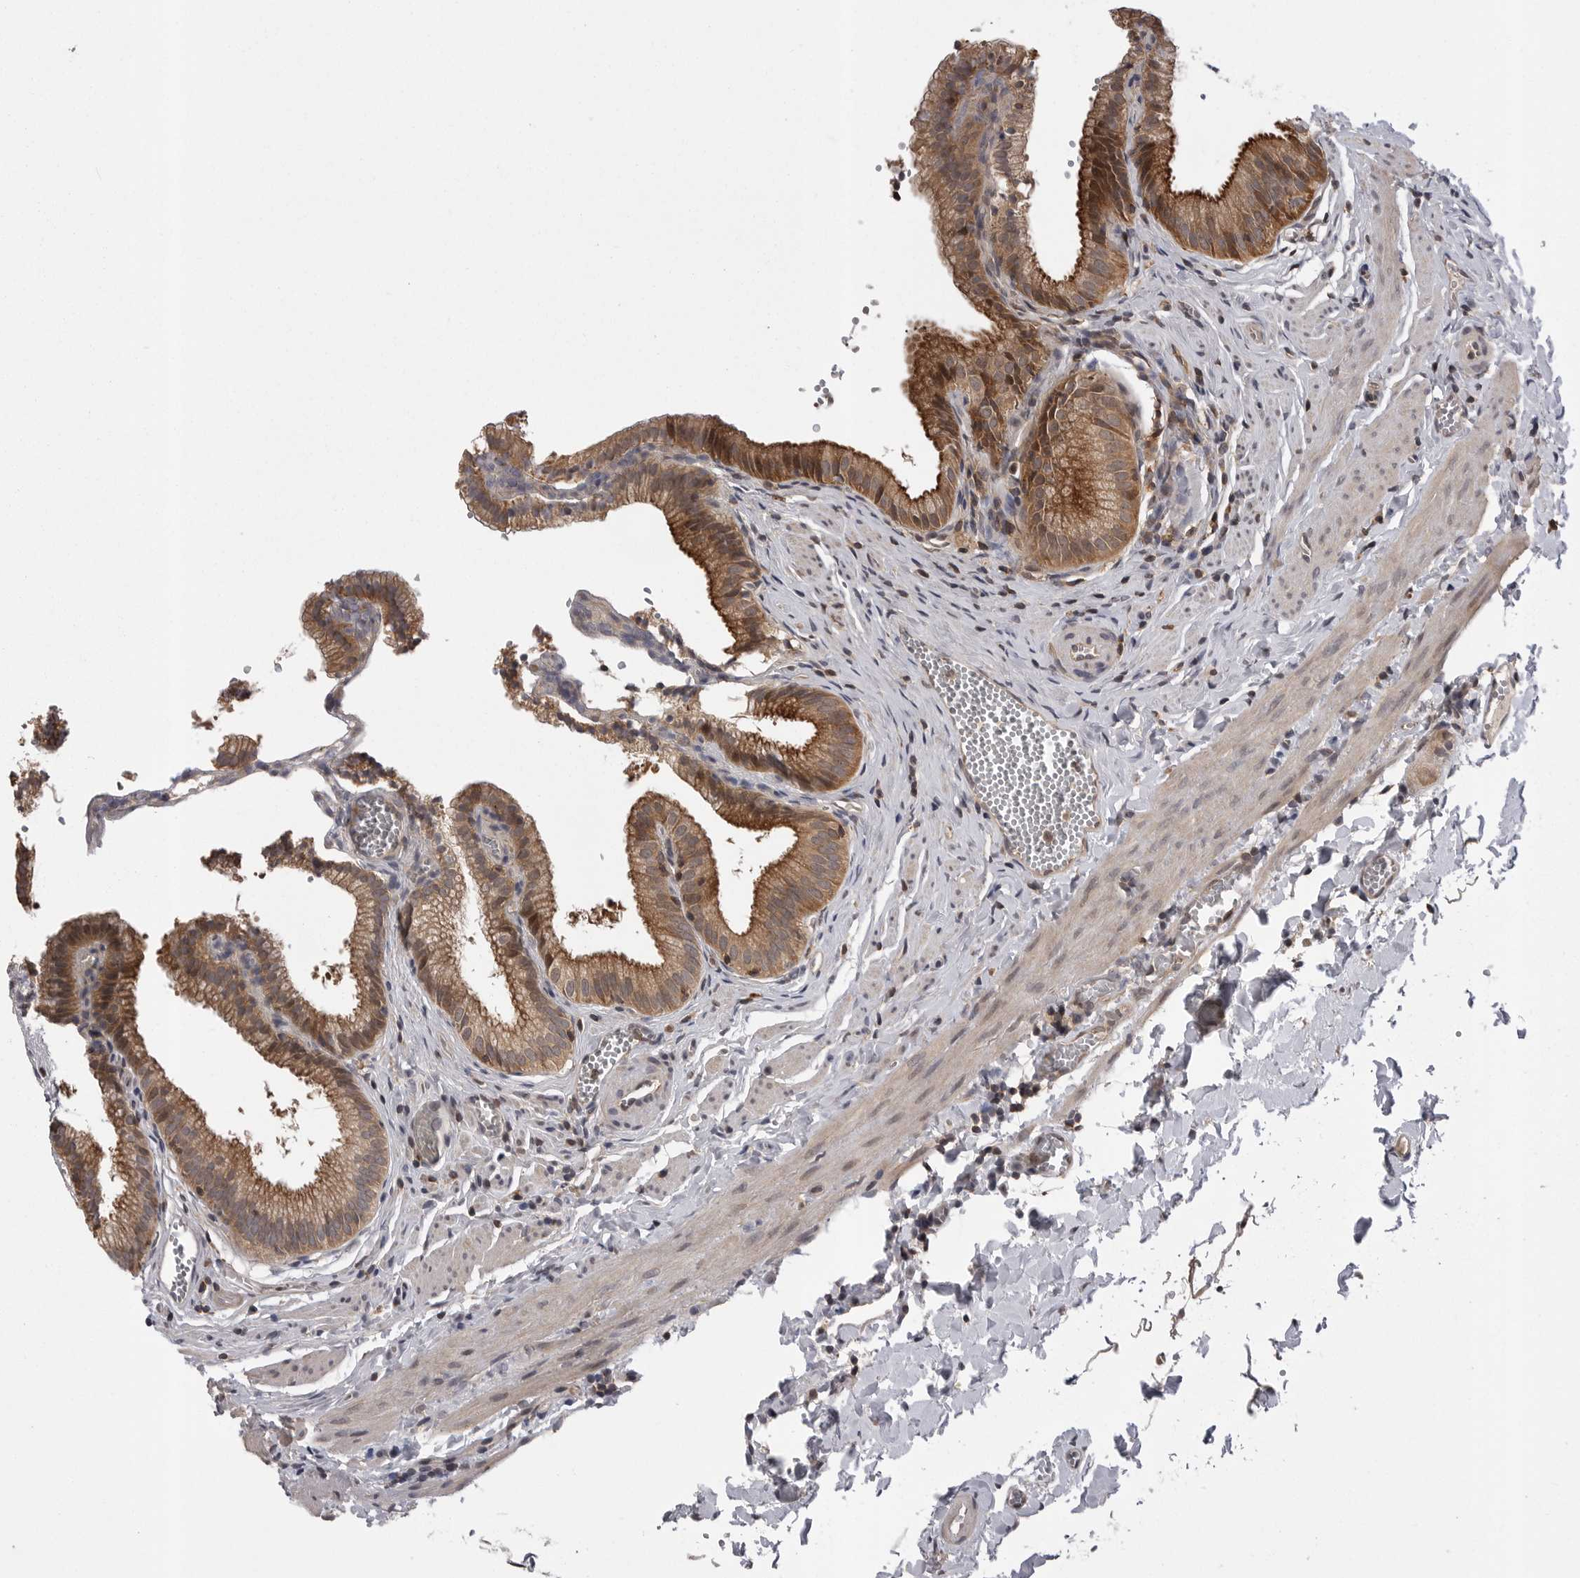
{"staining": {"intensity": "moderate", "quantity": ">75%", "location": "cytoplasmic/membranous"}, "tissue": "gallbladder", "cell_type": "Glandular cells", "image_type": "normal", "snomed": [{"axis": "morphology", "description": "Normal tissue, NOS"}, {"axis": "topography", "description": "Gallbladder"}], "caption": "Immunohistochemistry (DAB (3,3'-diaminobenzidine)) staining of normal gallbladder displays moderate cytoplasmic/membranous protein expression in about >75% of glandular cells.", "gene": "AOAH", "patient": {"sex": "male", "age": 38}}